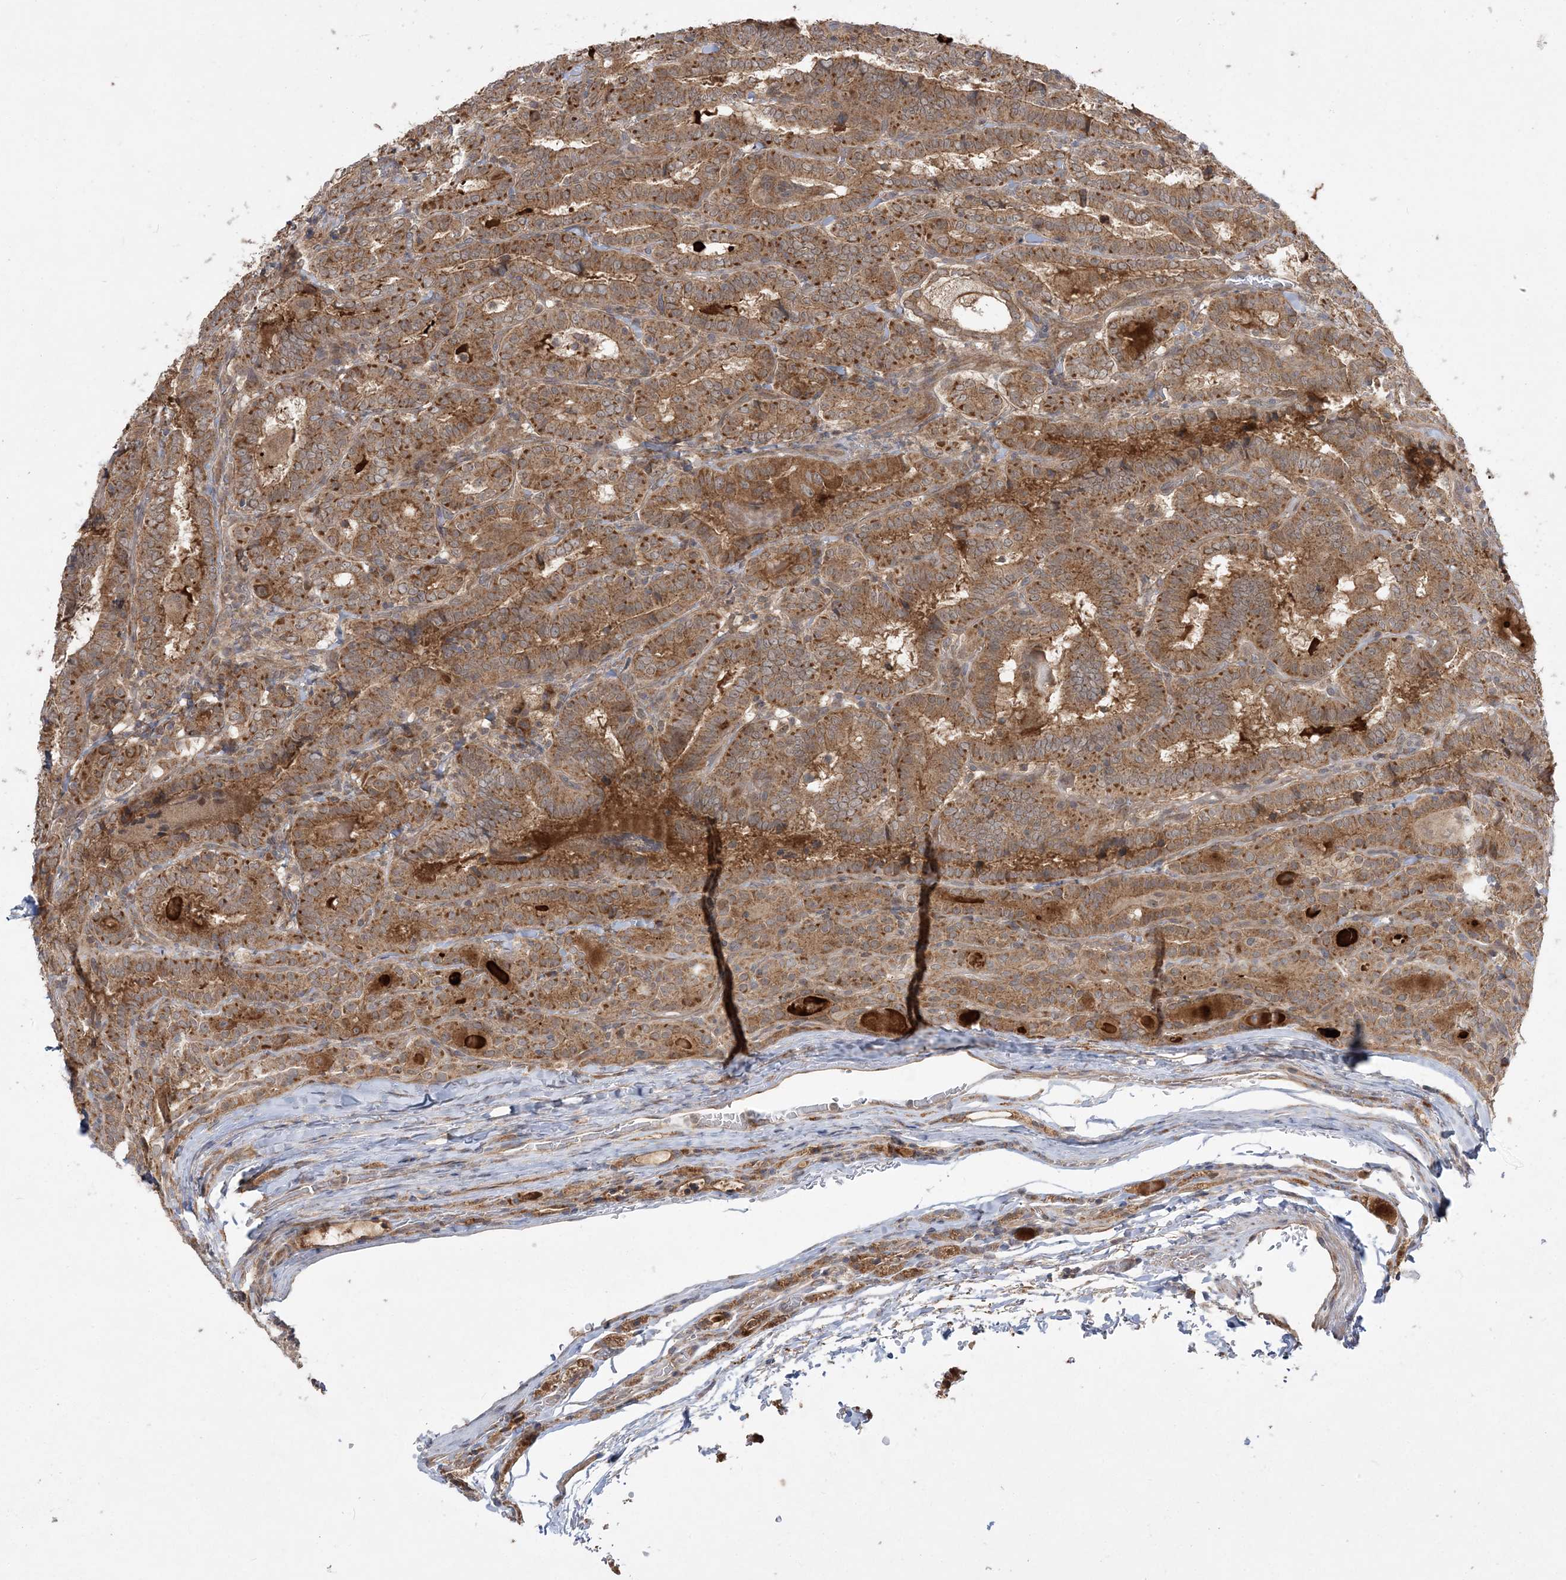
{"staining": {"intensity": "moderate", "quantity": ">75%", "location": "cytoplasmic/membranous"}, "tissue": "thyroid cancer", "cell_type": "Tumor cells", "image_type": "cancer", "snomed": [{"axis": "morphology", "description": "Papillary adenocarcinoma, NOS"}, {"axis": "topography", "description": "Thyroid gland"}], "caption": "Immunohistochemistry of human thyroid cancer (papillary adenocarcinoma) shows medium levels of moderate cytoplasmic/membranous staining in approximately >75% of tumor cells. (DAB IHC with brightfield microscopy, high magnification).", "gene": "MMADHC", "patient": {"sex": "female", "age": 72}}